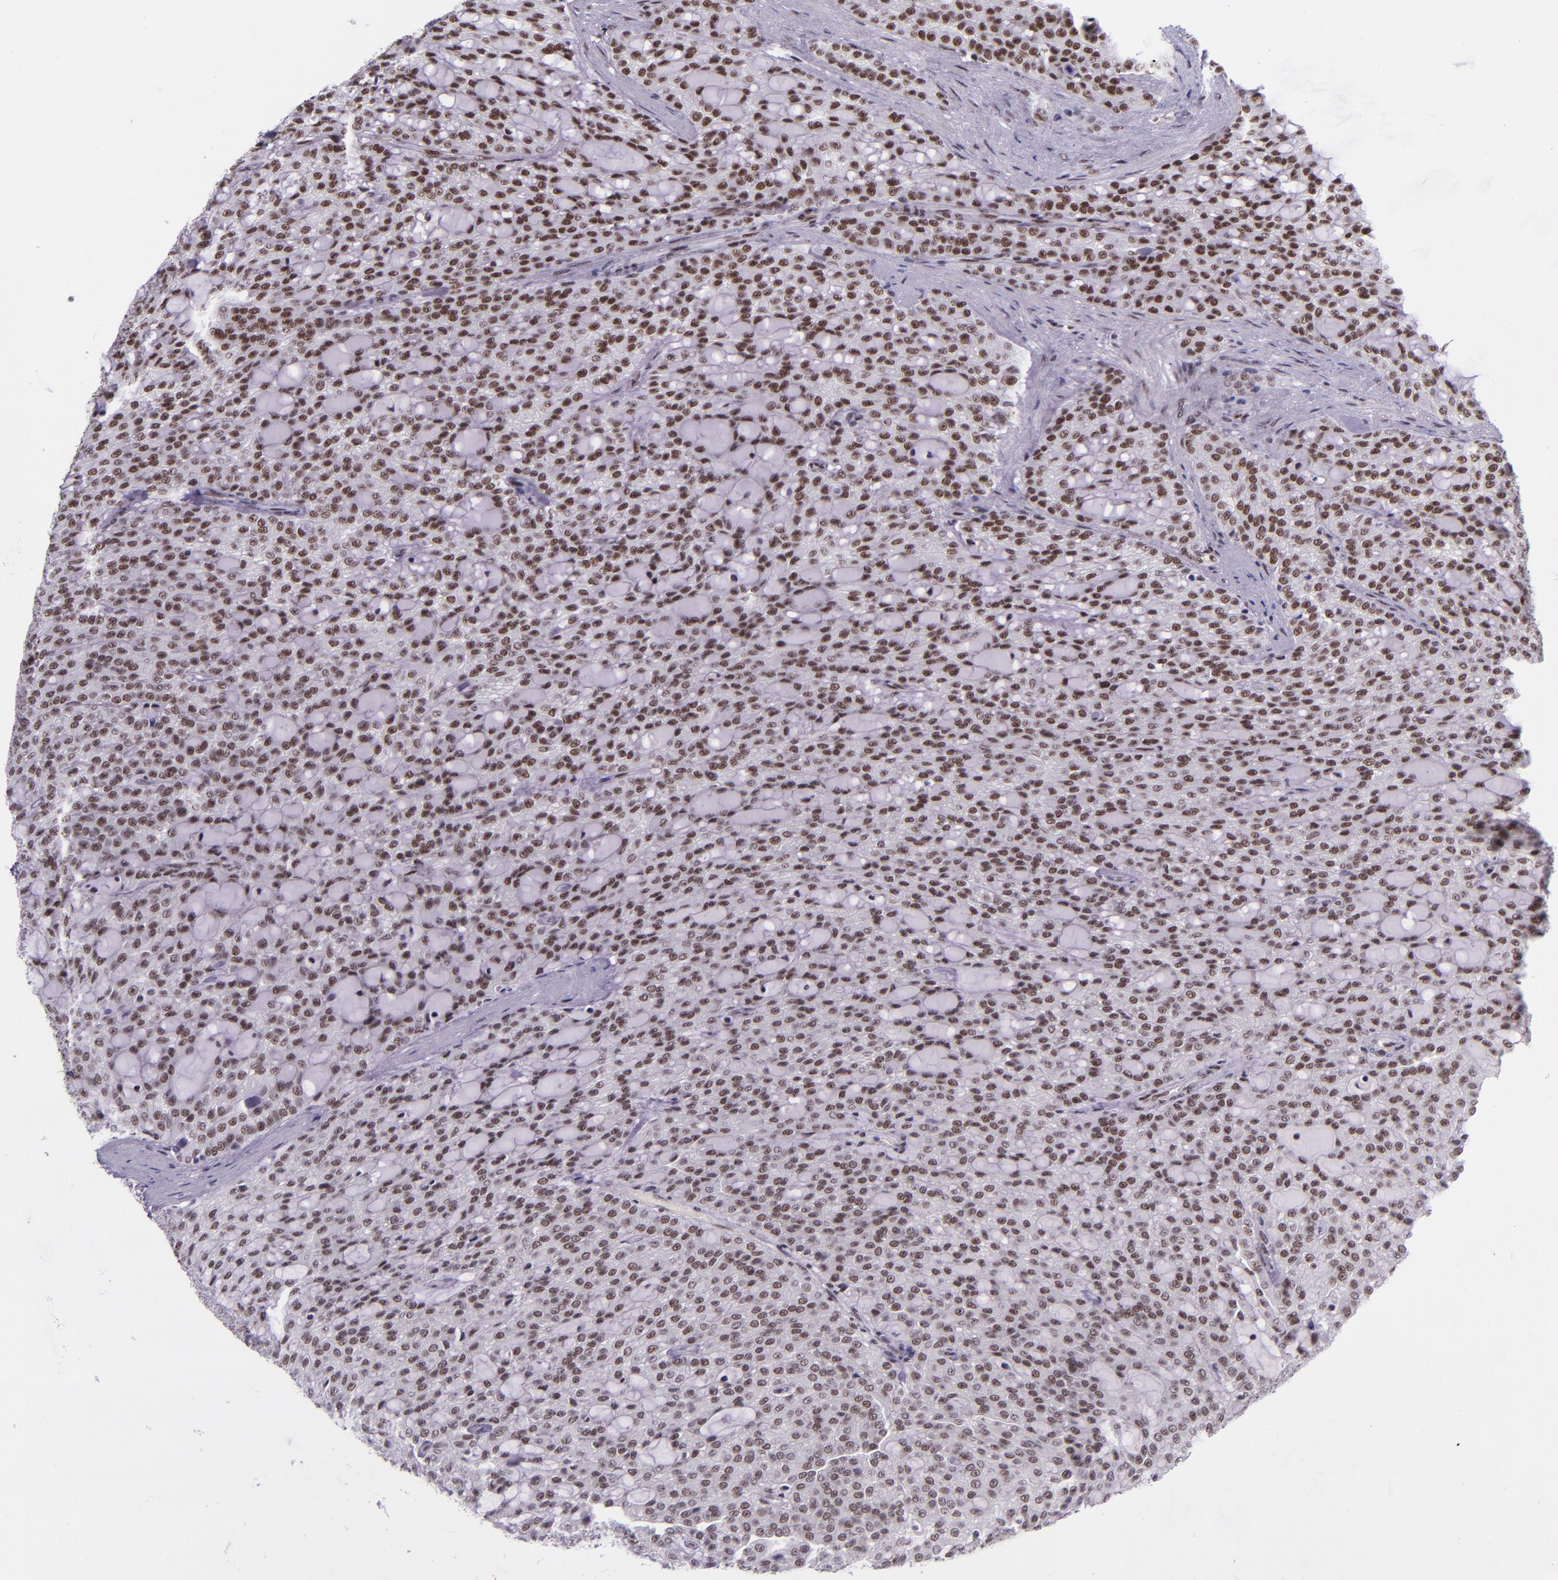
{"staining": {"intensity": "weak", "quantity": "25%-75%", "location": "nuclear"}, "tissue": "renal cancer", "cell_type": "Tumor cells", "image_type": "cancer", "snomed": [{"axis": "morphology", "description": "Adenocarcinoma, NOS"}, {"axis": "topography", "description": "Kidney"}], "caption": "Immunohistochemical staining of human adenocarcinoma (renal) exhibits low levels of weak nuclear protein staining in approximately 25%-75% of tumor cells. The protein of interest is shown in brown color, while the nuclei are stained blue.", "gene": "GPKOW", "patient": {"sex": "male", "age": 63}}